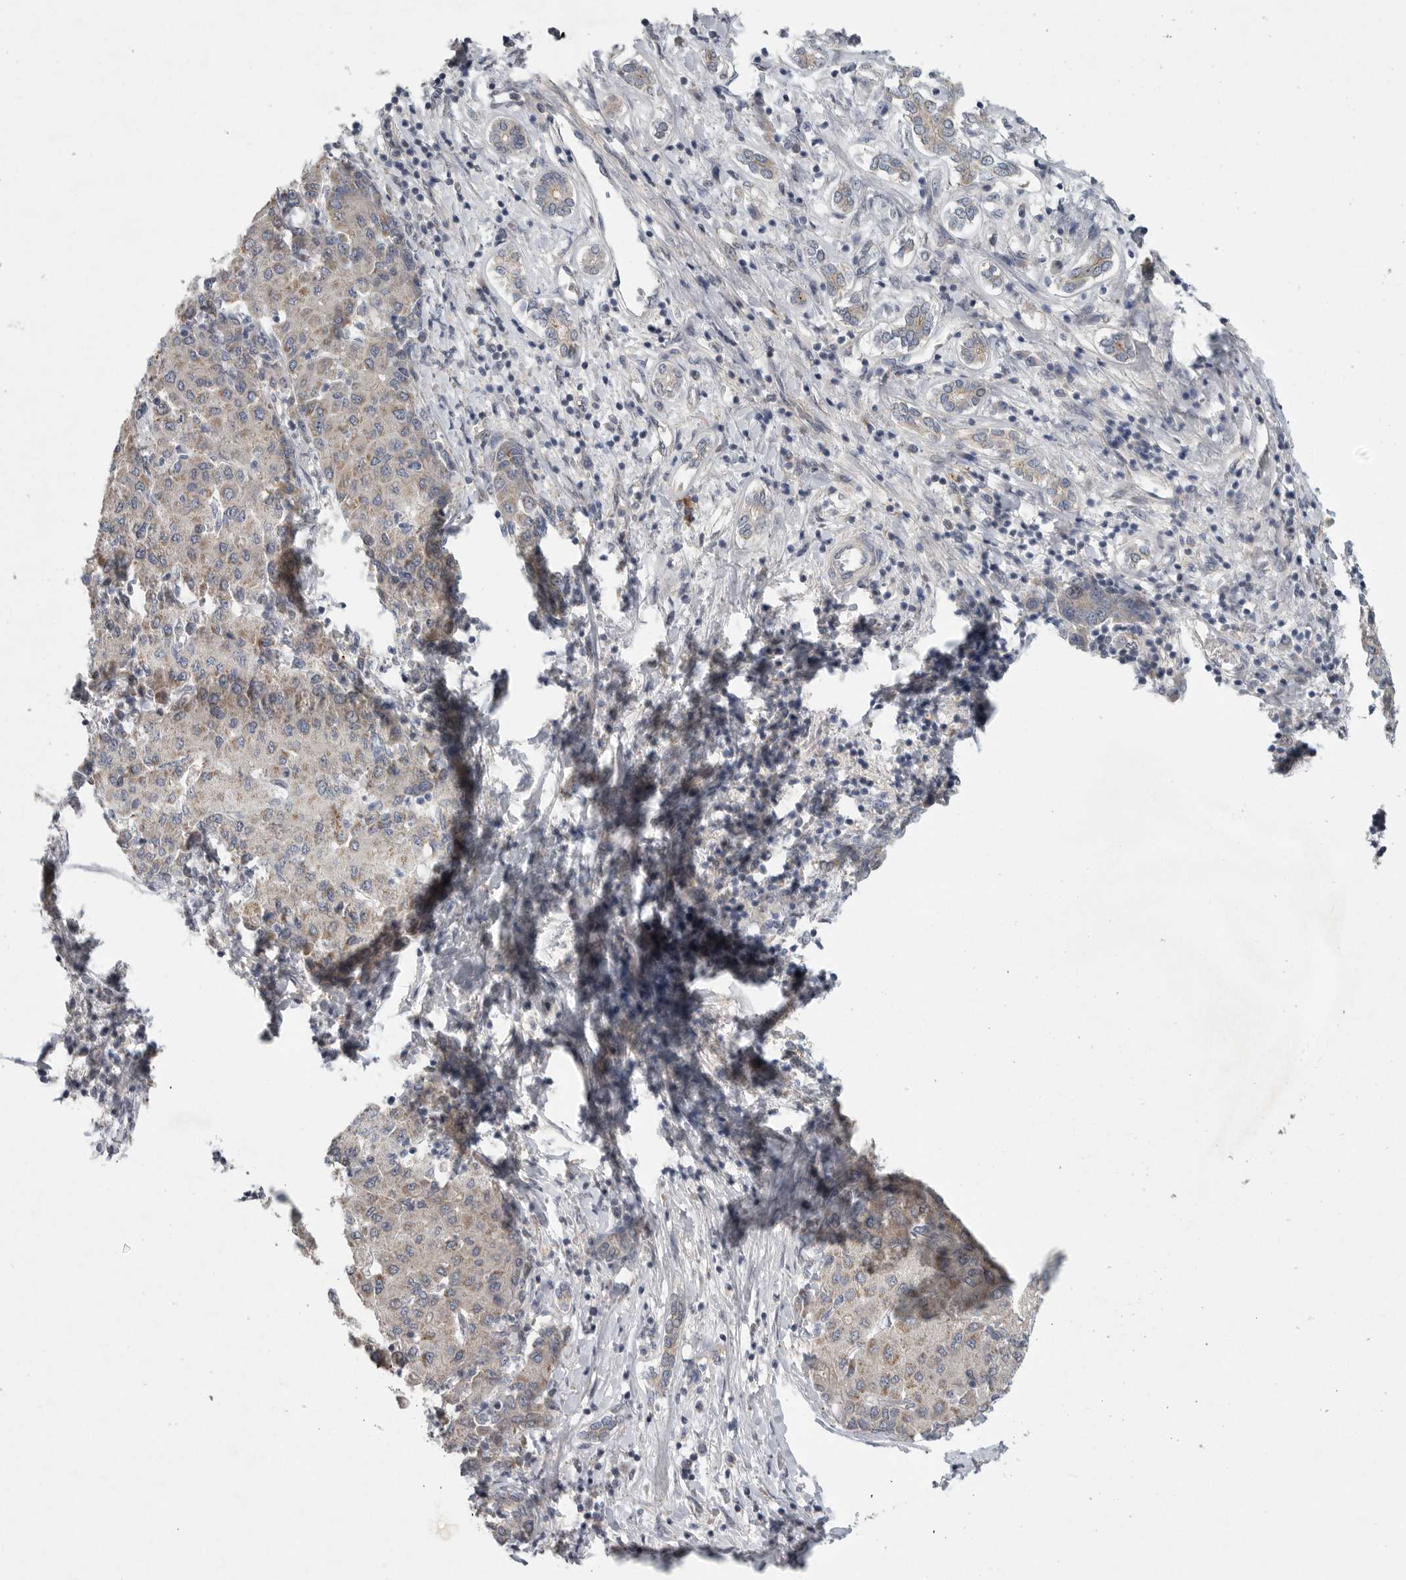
{"staining": {"intensity": "moderate", "quantity": "25%-75%", "location": "cytoplasmic/membranous"}, "tissue": "liver cancer", "cell_type": "Tumor cells", "image_type": "cancer", "snomed": [{"axis": "morphology", "description": "Carcinoma, Hepatocellular, NOS"}, {"axis": "topography", "description": "Liver"}], "caption": "Approximately 25%-75% of tumor cells in hepatocellular carcinoma (liver) display moderate cytoplasmic/membranous protein expression as visualized by brown immunohistochemical staining.", "gene": "FBXO43", "patient": {"sex": "male", "age": 65}}